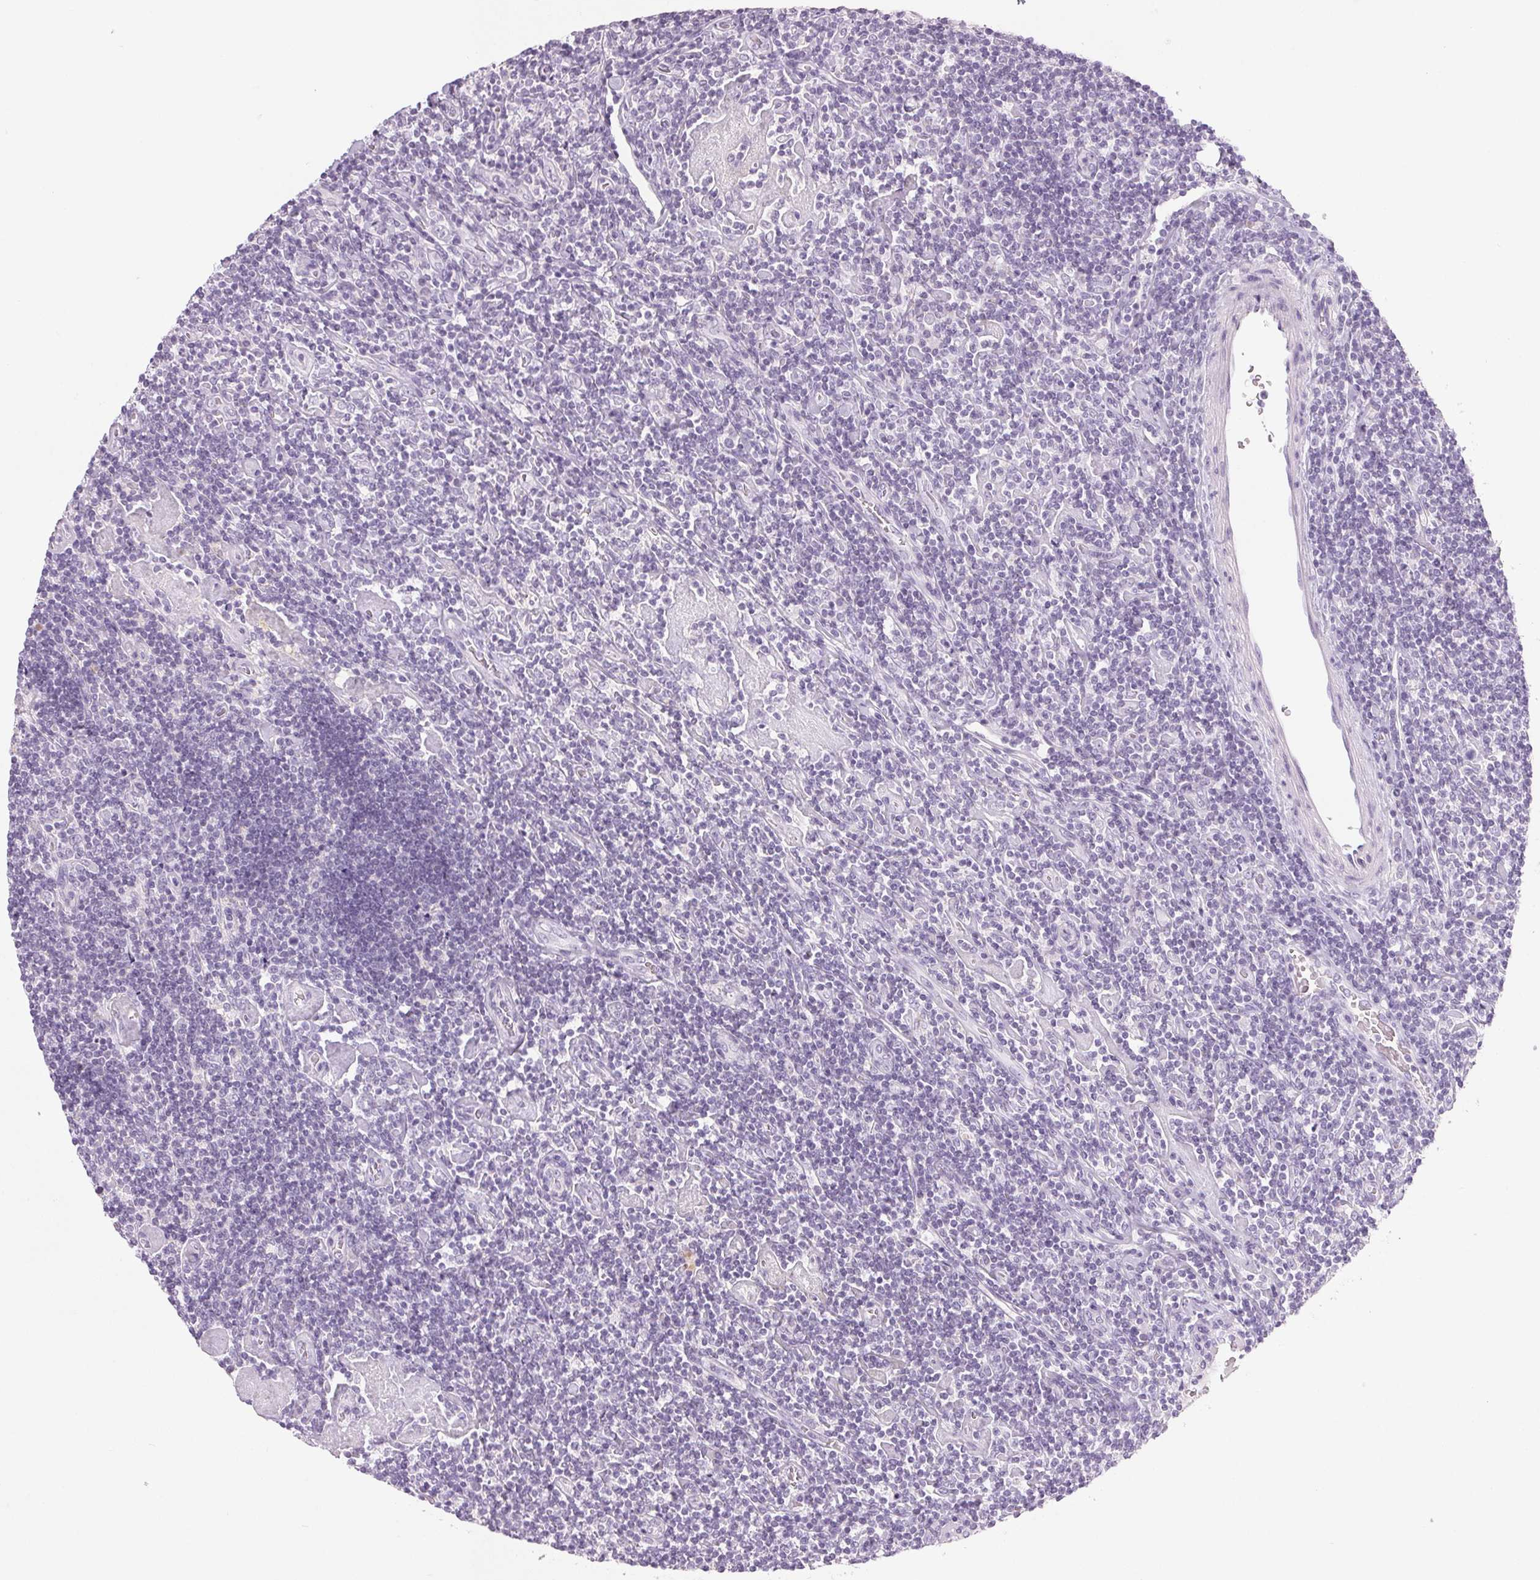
{"staining": {"intensity": "negative", "quantity": "none", "location": "none"}, "tissue": "lymphoma", "cell_type": "Tumor cells", "image_type": "cancer", "snomed": [{"axis": "morphology", "description": "Hodgkin's disease, NOS"}, {"axis": "topography", "description": "Lymph node"}], "caption": "Tumor cells are negative for protein expression in human Hodgkin's disease.", "gene": "COL7A1", "patient": {"sex": "male", "age": 40}}